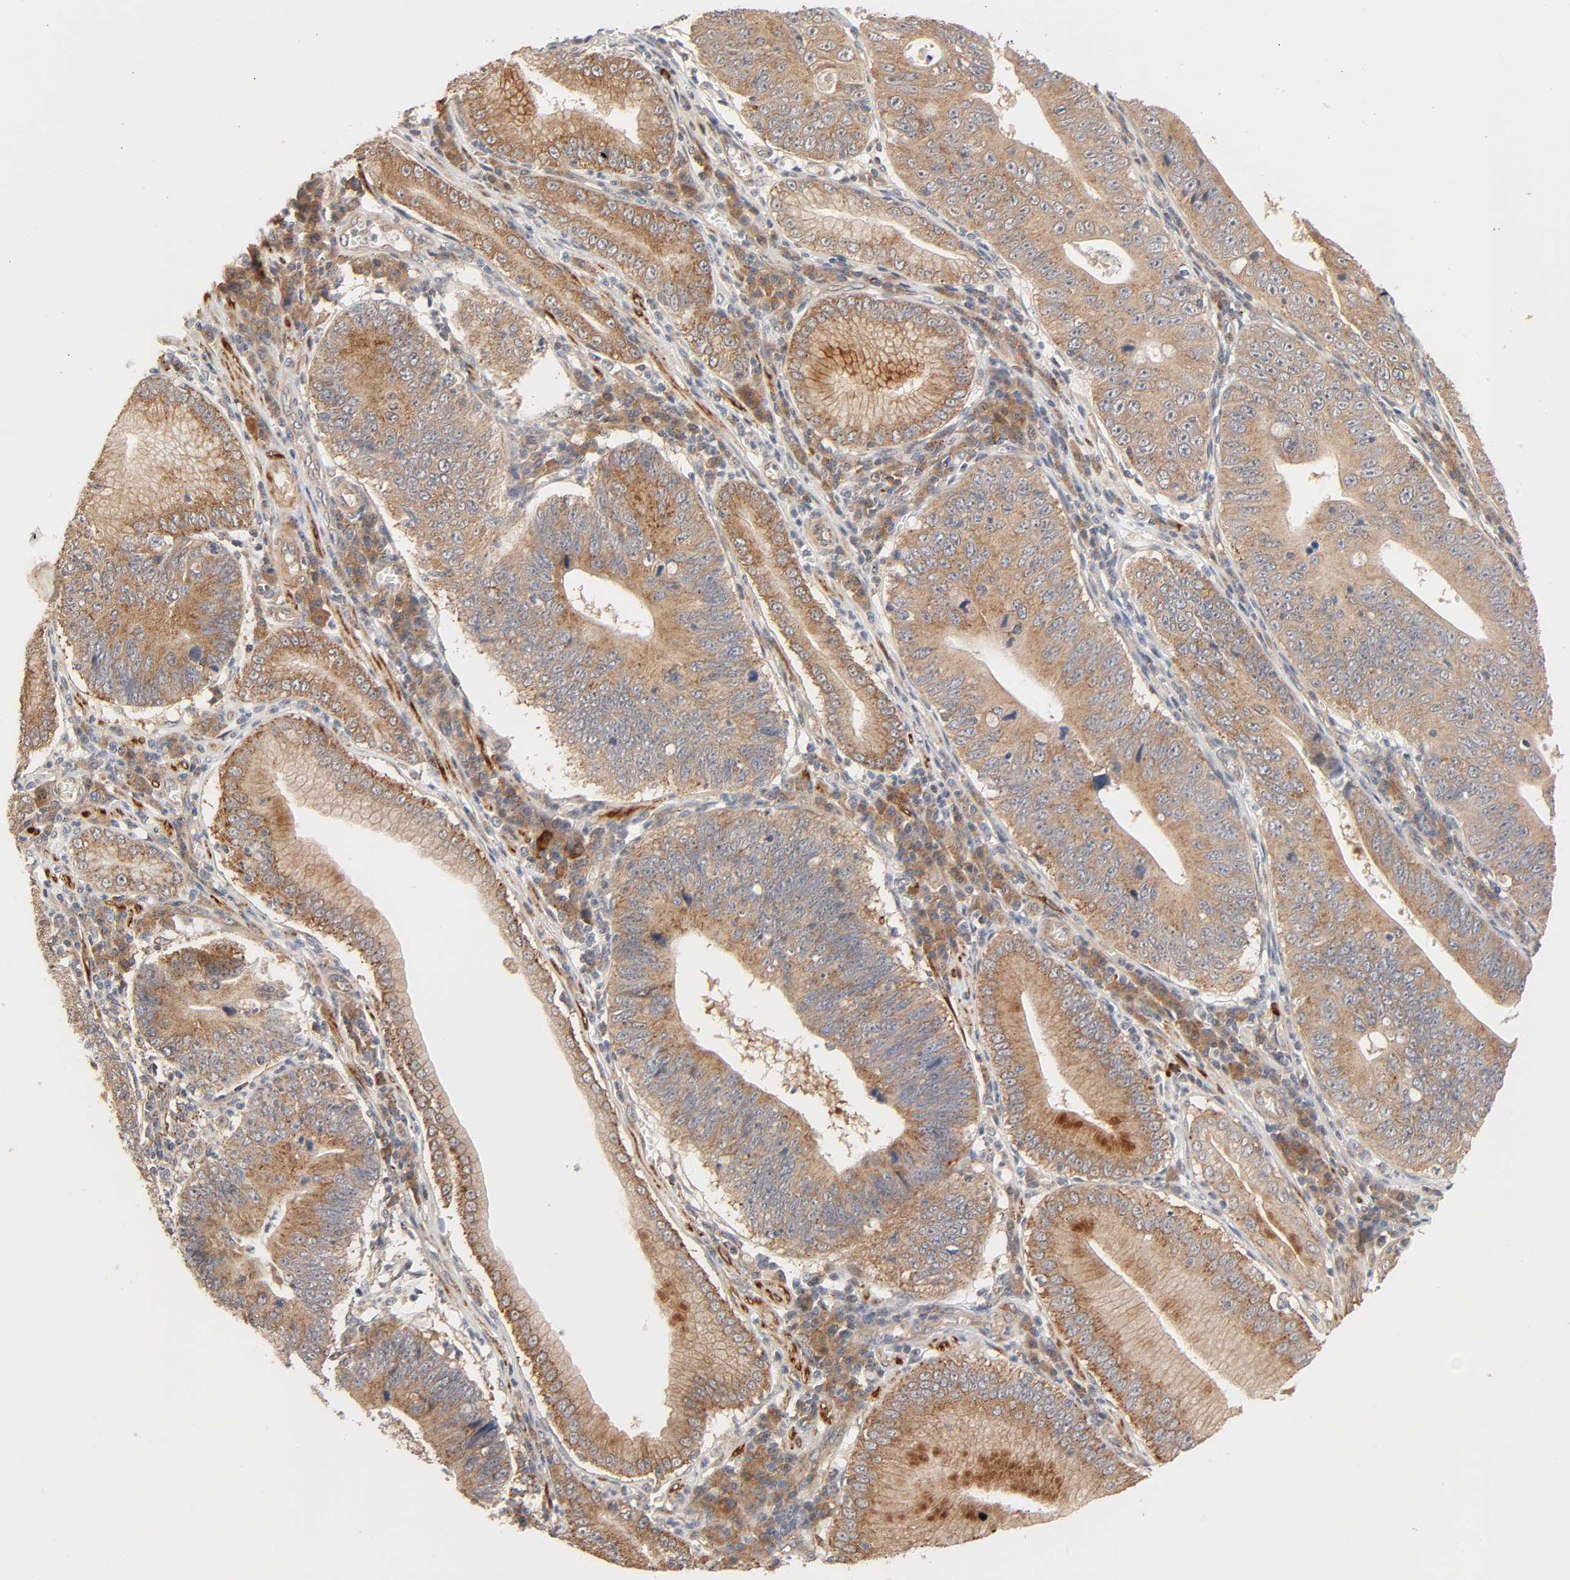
{"staining": {"intensity": "moderate", "quantity": ">75%", "location": "cytoplasmic/membranous"}, "tissue": "stomach cancer", "cell_type": "Tumor cells", "image_type": "cancer", "snomed": [{"axis": "morphology", "description": "Adenocarcinoma, NOS"}, {"axis": "topography", "description": "Stomach"}], "caption": "An immunohistochemistry (IHC) micrograph of tumor tissue is shown. Protein staining in brown labels moderate cytoplasmic/membranous positivity in adenocarcinoma (stomach) within tumor cells.", "gene": "NEMF", "patient": {"sex": "male", "age": 59}}